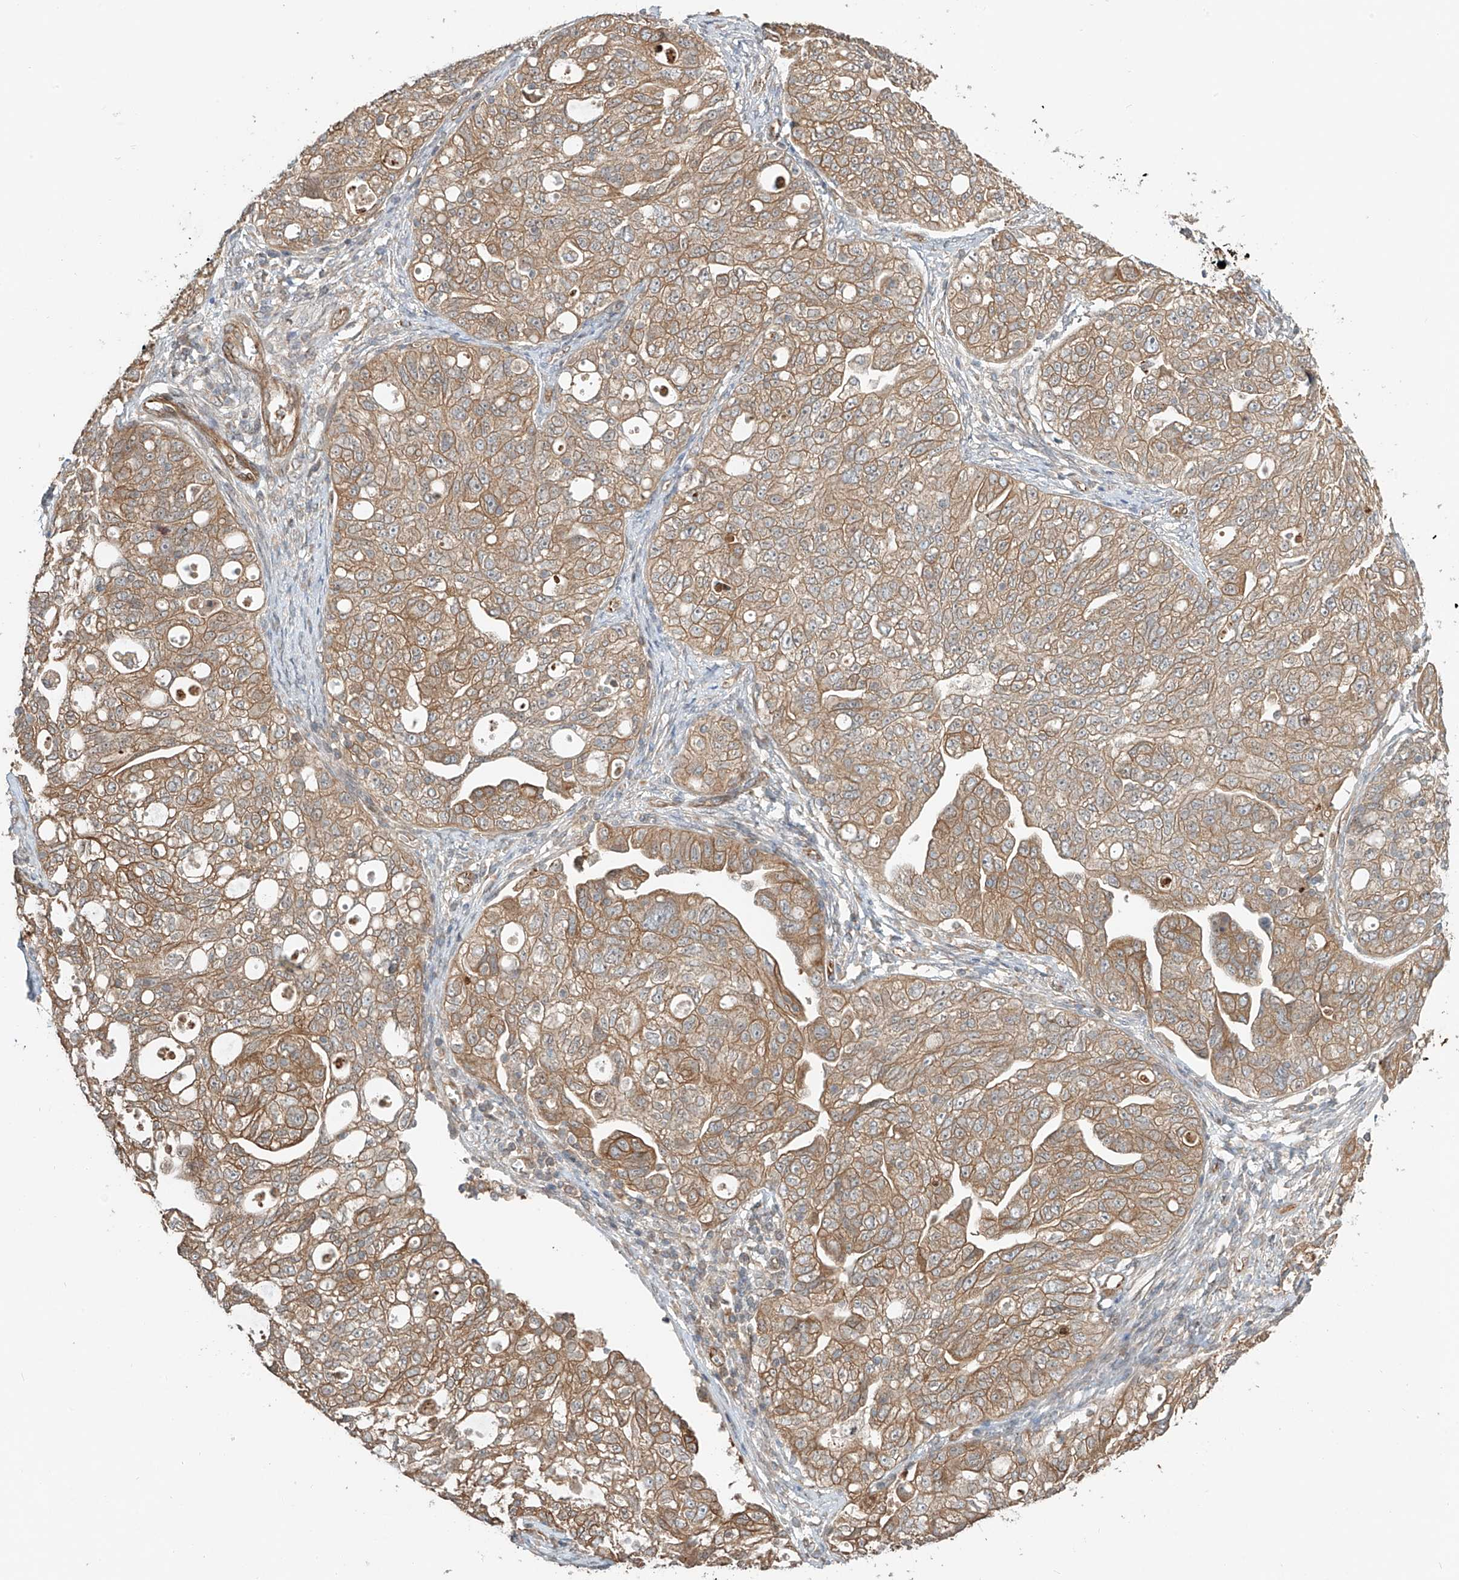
{"staining": {"intensity": "moderate", "quantity": ">75%", "location": "cytoplasmic/membranous"}, "tissue": "ovarian cancer", "cell_type": "Tumor cells", "image_type": "cancer", "snomed": [{"axis": "morphology", "description": "Carcinoma, NOS"}, {"axis": "morphology", "description": "Cystadenocarcinoma, serous, NOS"}, {"axis": "topography", "description": "Ovary"}], "caption": "This micrograph exhibits ovarian cancer stained with immunohistochemistry (IHC) to label a protein in brown. The cytoplasmic/membranous of tumor cells show moderate positivity for the protein. Nuclei are counter-stained blue.", "gene": "CEP162", "patient": {"sex": "female", "age": 69}}